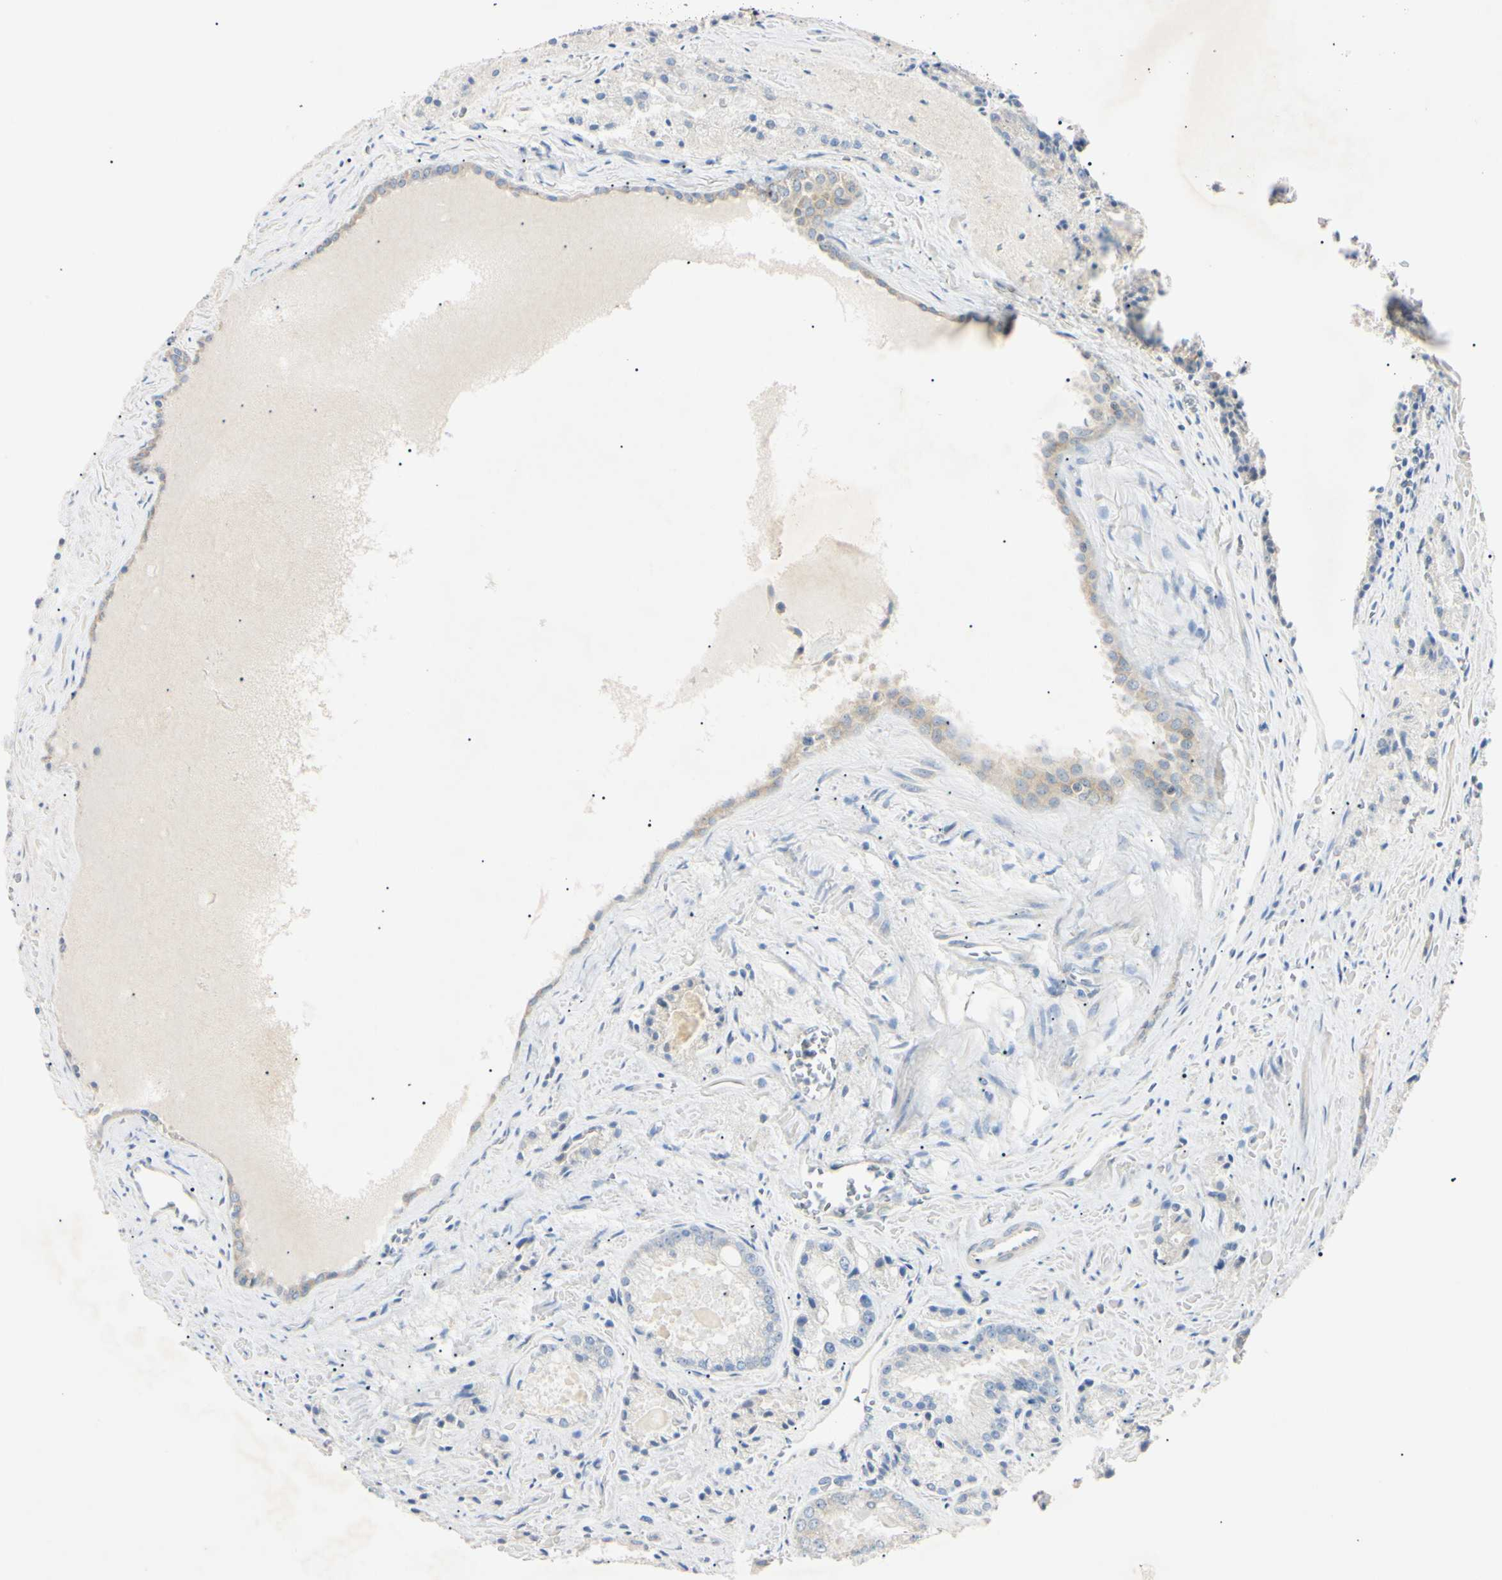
{"staining": {"intensity": "weak", "quantity": "25%-75%", "location": "cytoplasmic/membranous"}, "tissue": "prostate cancer", "cell_type": "Tumor cells", "image_type": "cancer", "snomed": [{"axis": "morphology", "description": "Adenocarcinoma, Low grade"}, {"axis": "topography", "description": "Prostate"}], "caption": "Prostate cancer (adenocarcinoma (low-grade)) stained for a protein demonstrates weak cytoplasmic/membranous positivity in tumor cells. Nuclei are stained in blue.", "gene": "DNAJB12", "patient": {"sex": "male", "age": 64}}